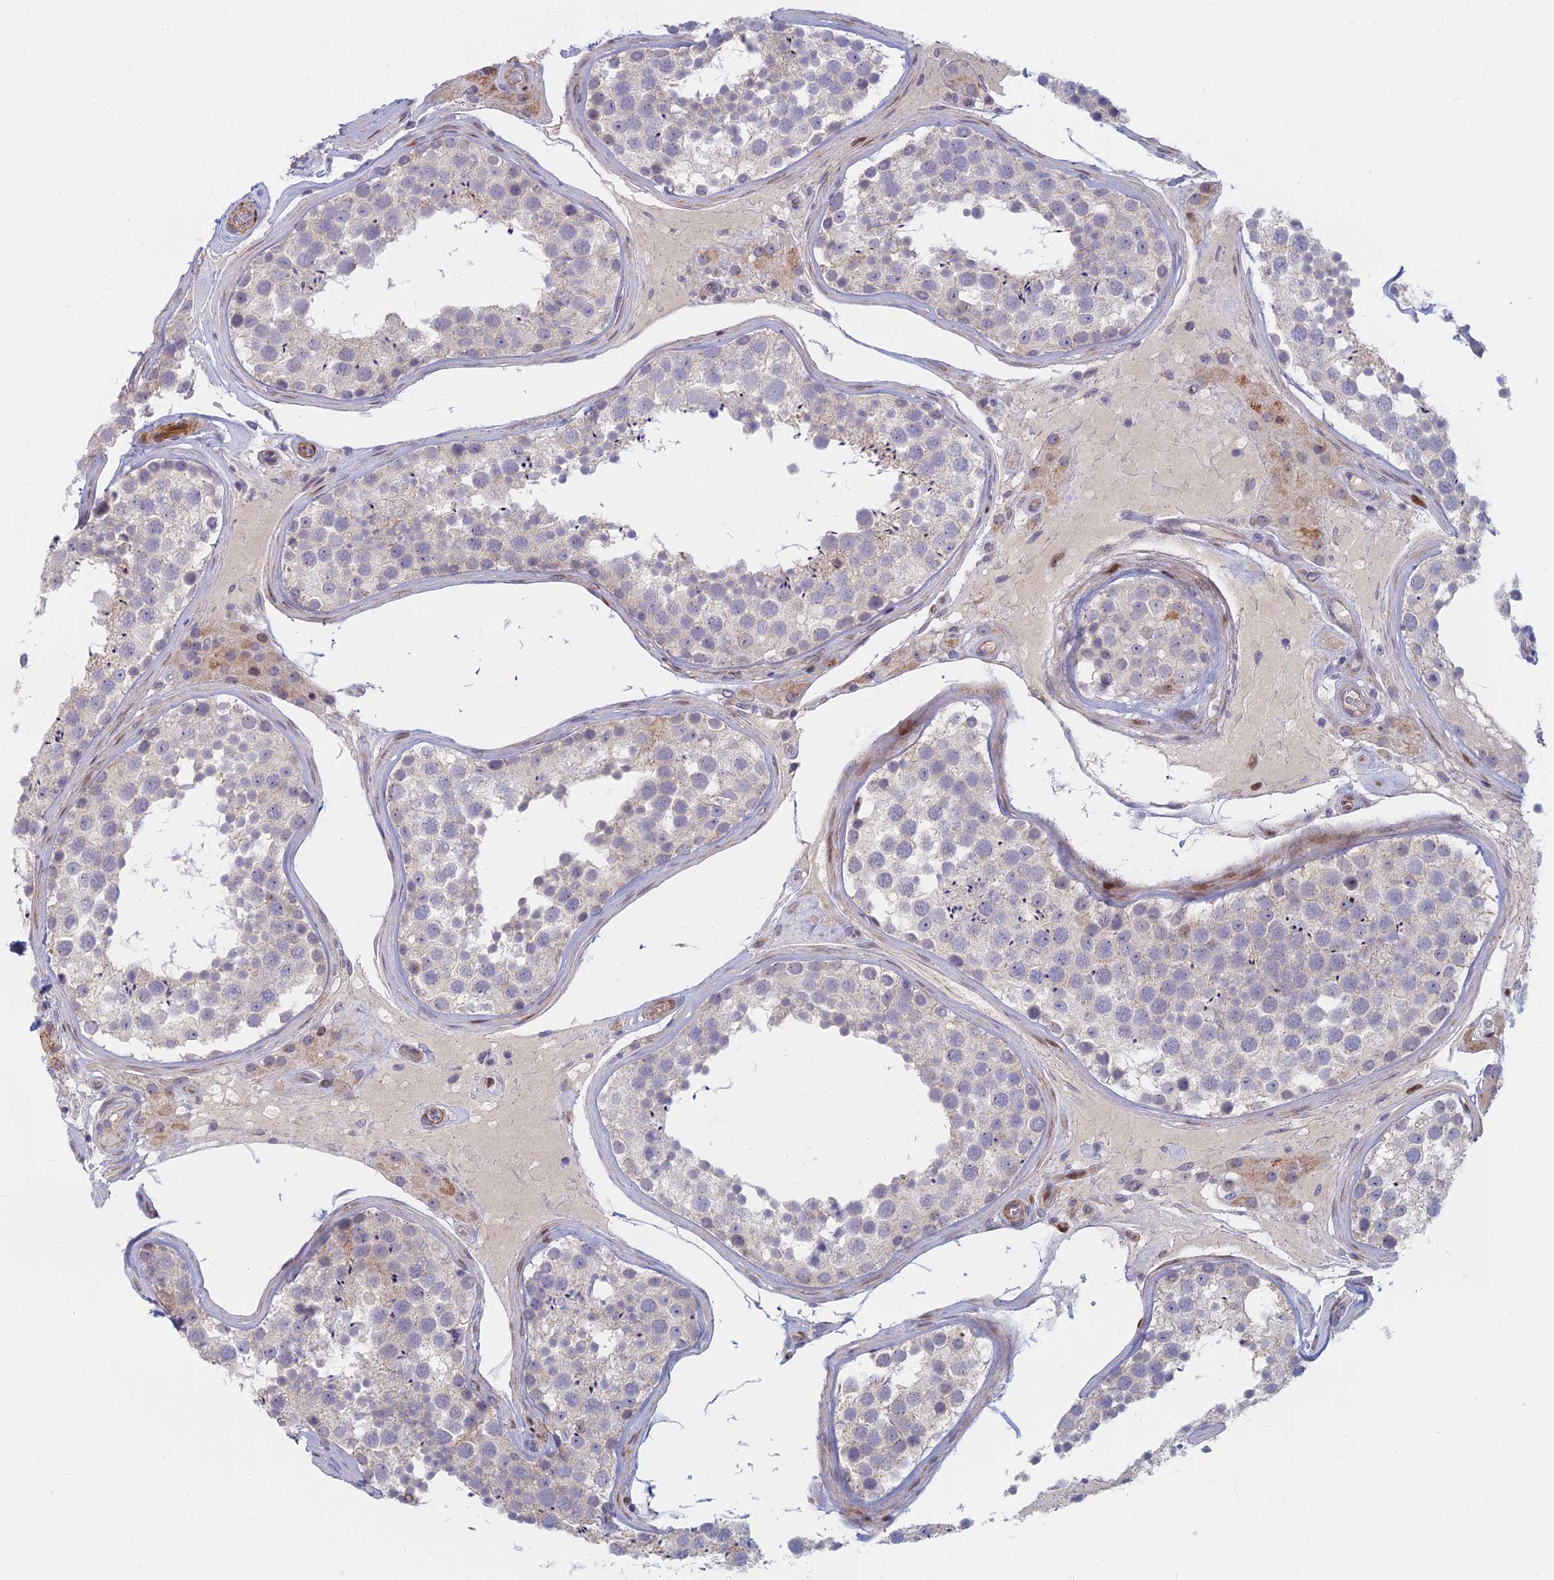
{"staining": {"intensity": "negative", "quantity": "none", "location": "none"}, "tissue": "testis", "cell_type": "Cells in seminiferous ducts", "image_type": "normal", "snomed": [{"axis": "morphology", "description": "Normal tissue, NOS"}, {"axis": "topography", "description": "Testis"}], "caption": "The micrograph displays no staining of cells in seminiferous ducts in unremarkable testis.", "gene": "C15orf40", "patient": {"sex": "male", "age": 46}}